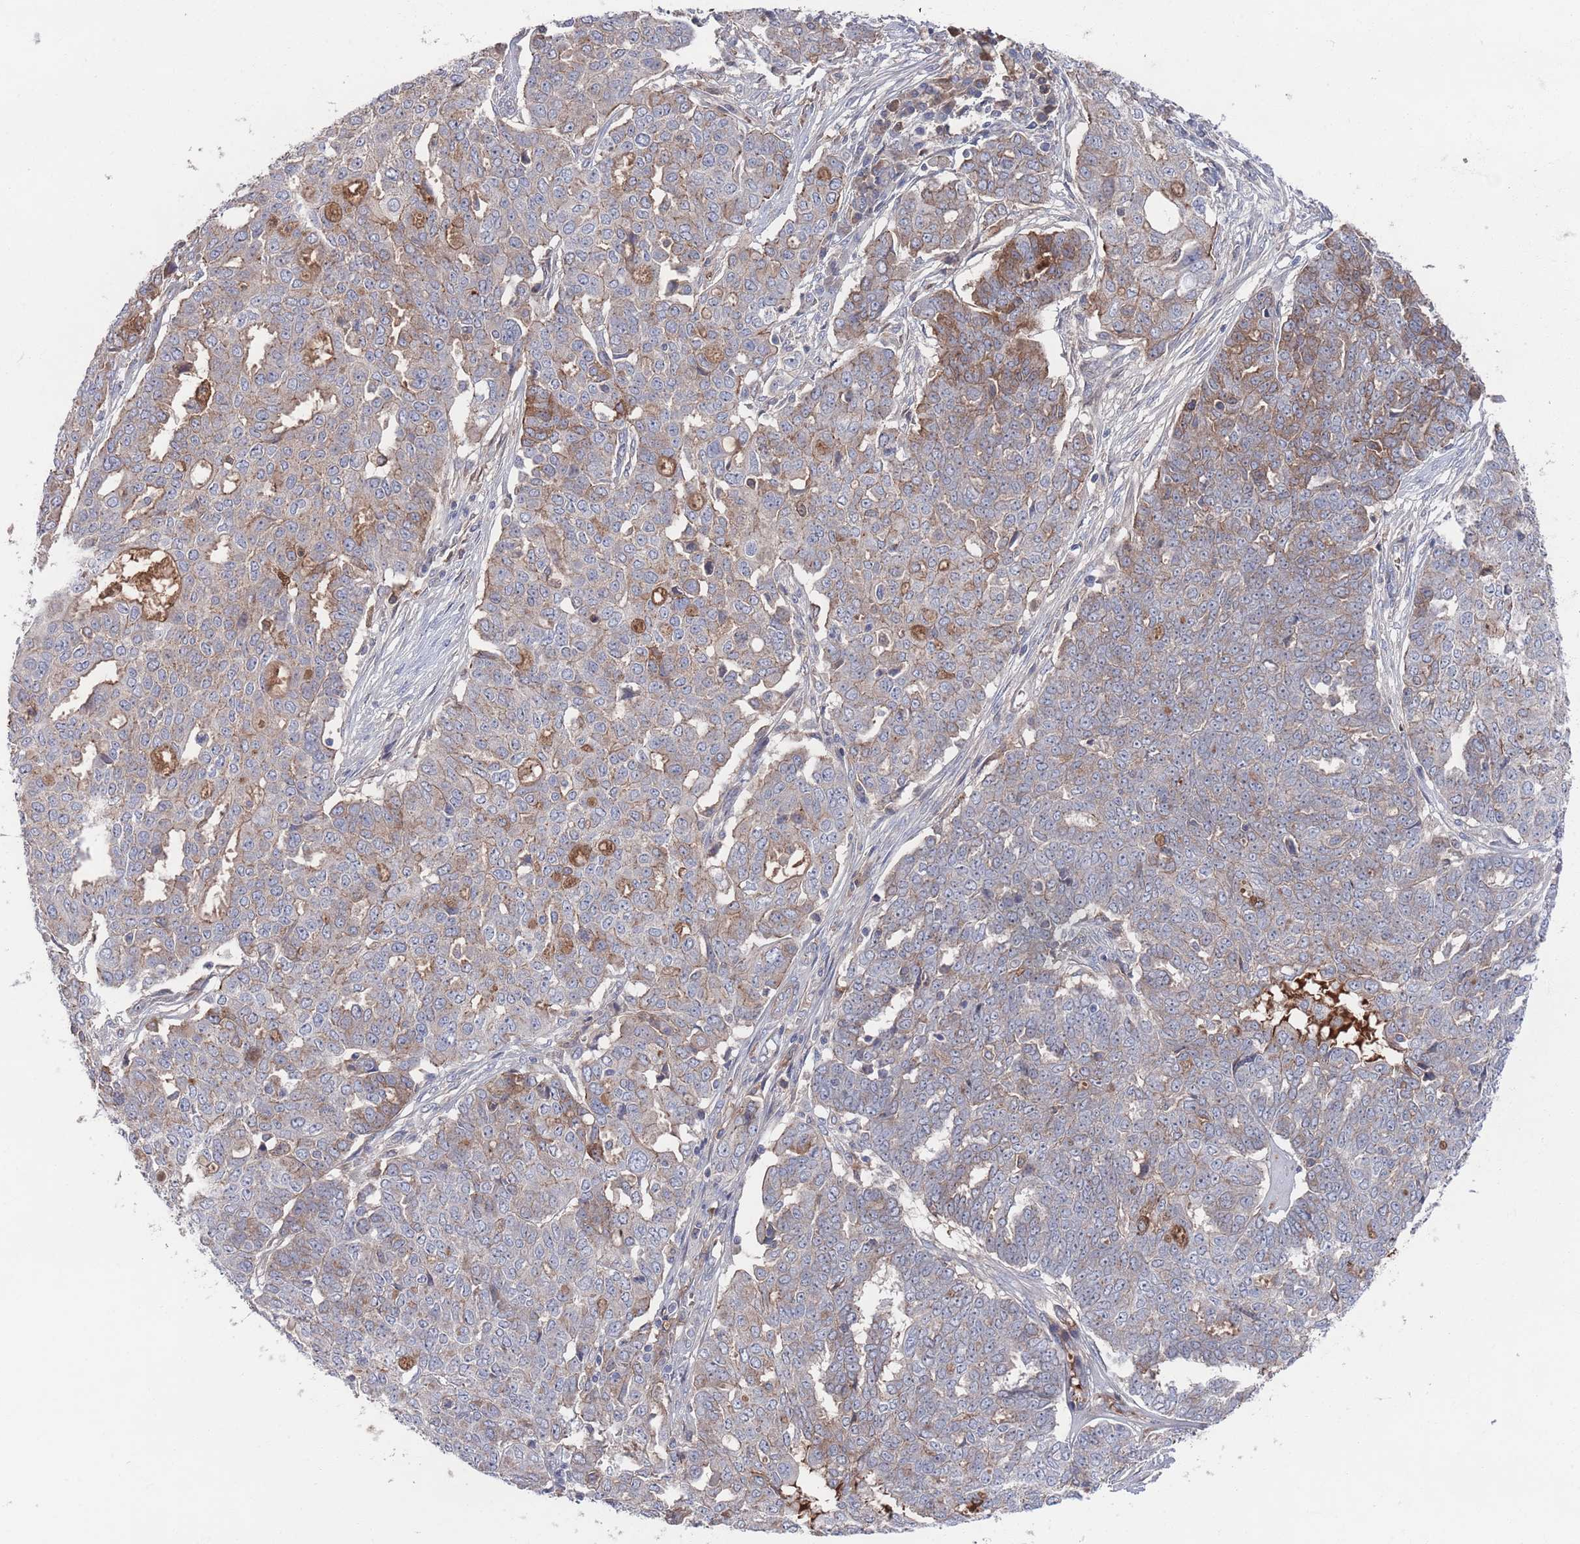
{"staining": {"intensity": "moderate", "quantity": "<25%", "location": "cytoplasmic/membranous"}, "tissue": "ovarian cancer", "cell_type": "Tumor cells", "image_type": "cancer", "snomed": [{"axis": "morphology", "description": "Cystadenocarcinoma, serous, NOS"}, {"axis": "topography", "description": "Soft tissue"}, {"axis": "topography", "description": "Ovary"}], "caption": "Immunohistochemistry photomicrograph of ovarian cancer (serous cystadenocarcinoma) stained for a protein (brown), which reveals low levels of moderate cytoplasmic/membranous positivity in about <25% of tumor cells.", "gene": "PLEKHA4", "patient": {"sex": "female", "age": 57}}